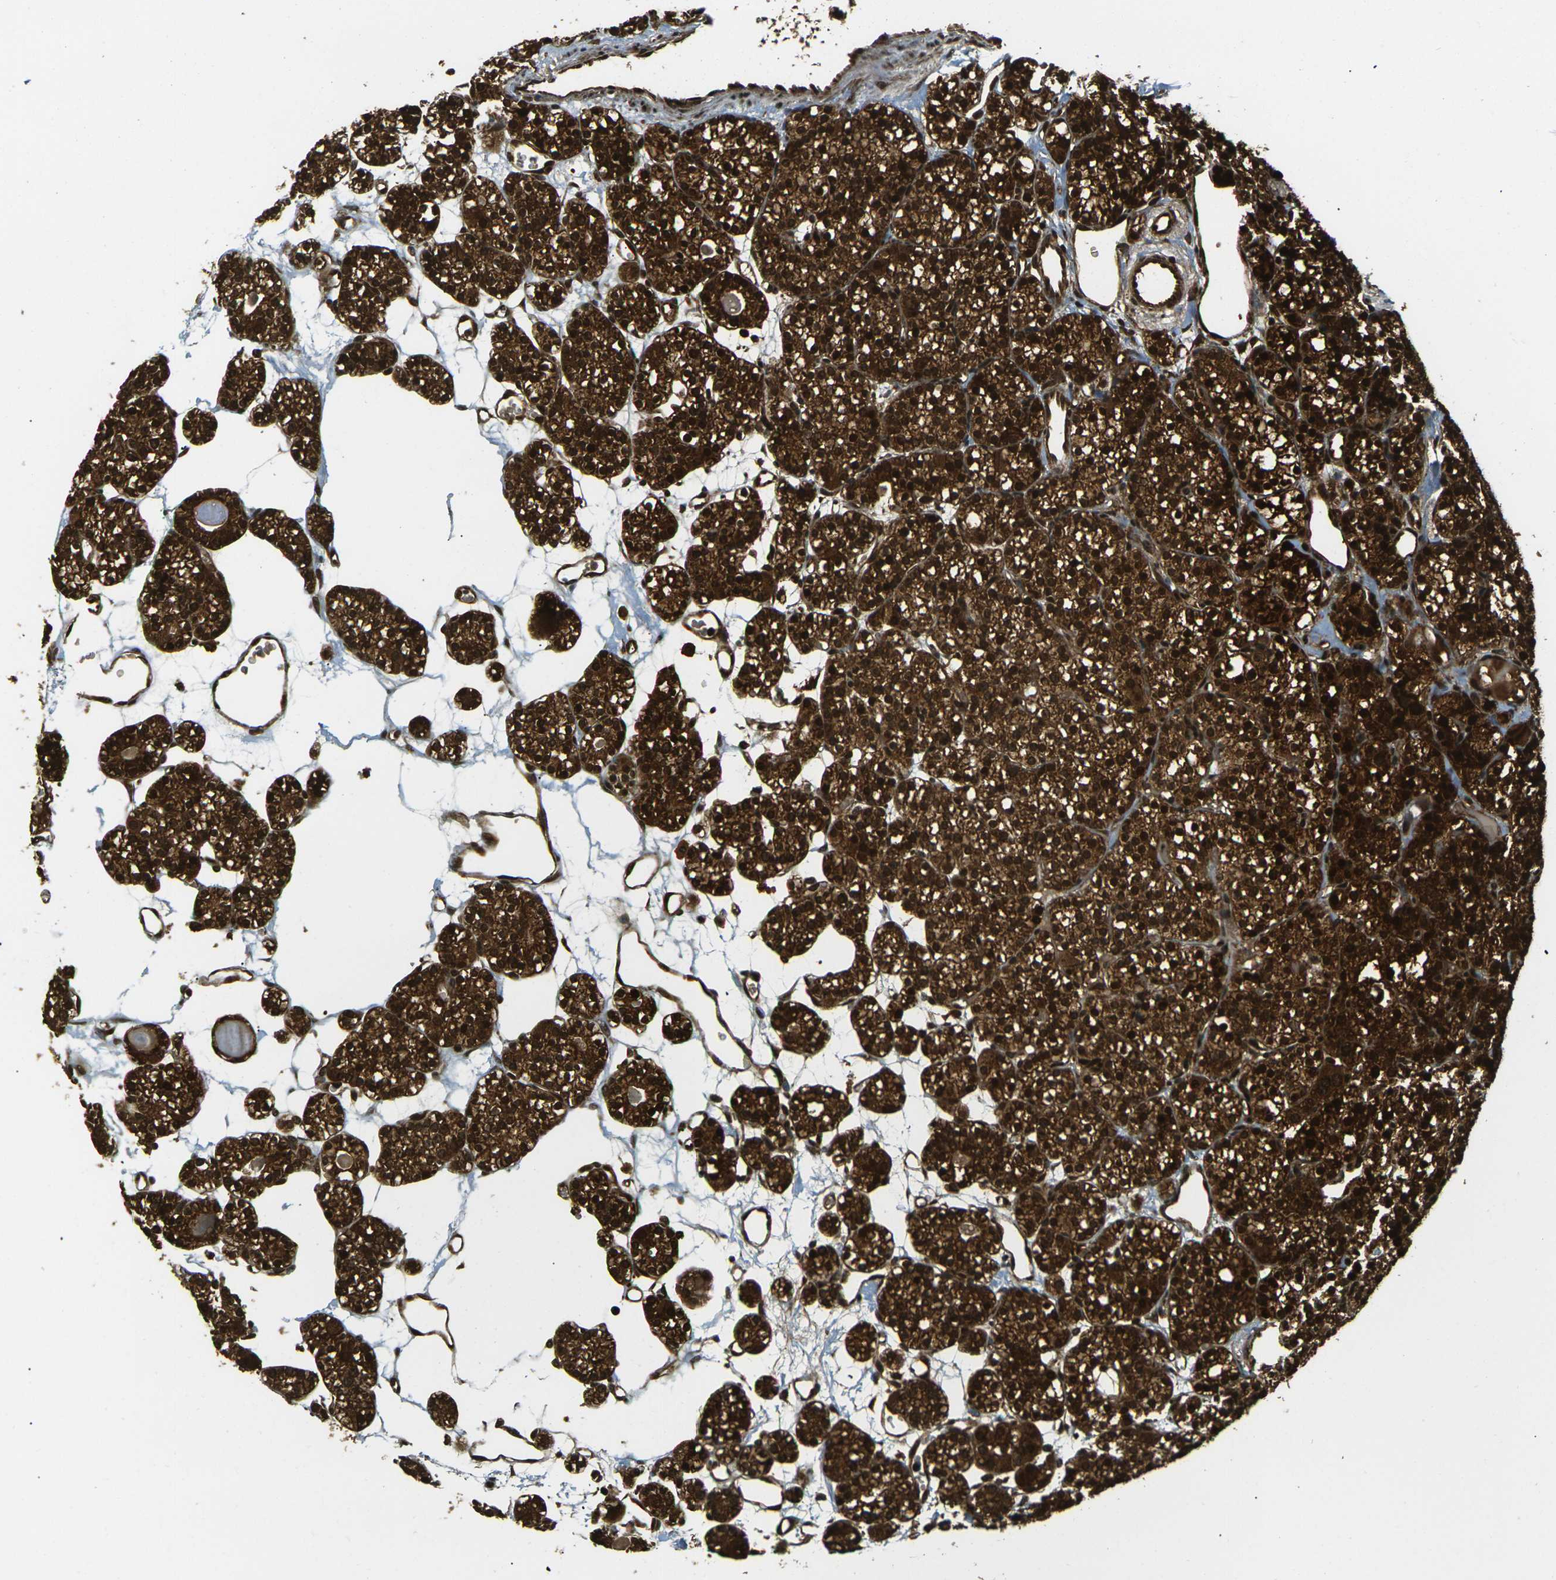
{"staining": {"intensity": "strong", "quantity": ">75%", "location": "cytoplasmic/membranous"}, "tissue": "parathyroid gland", "cell_type": "Glandular cells", "image_type": "normal", "snomed": [{"axis": "morphology", "description": "Normal tissue, NOS"}, {"axis": "topography", "description": "Parathyroid gland"}], "caption": "Protein staining reveals strong cytoplasmic/membranous expression in approximately >75% of glandular cells in unremarkable parathyroid gland.", "gene": "TOR1A", "patient": {"sex": "female", "age": 64}}